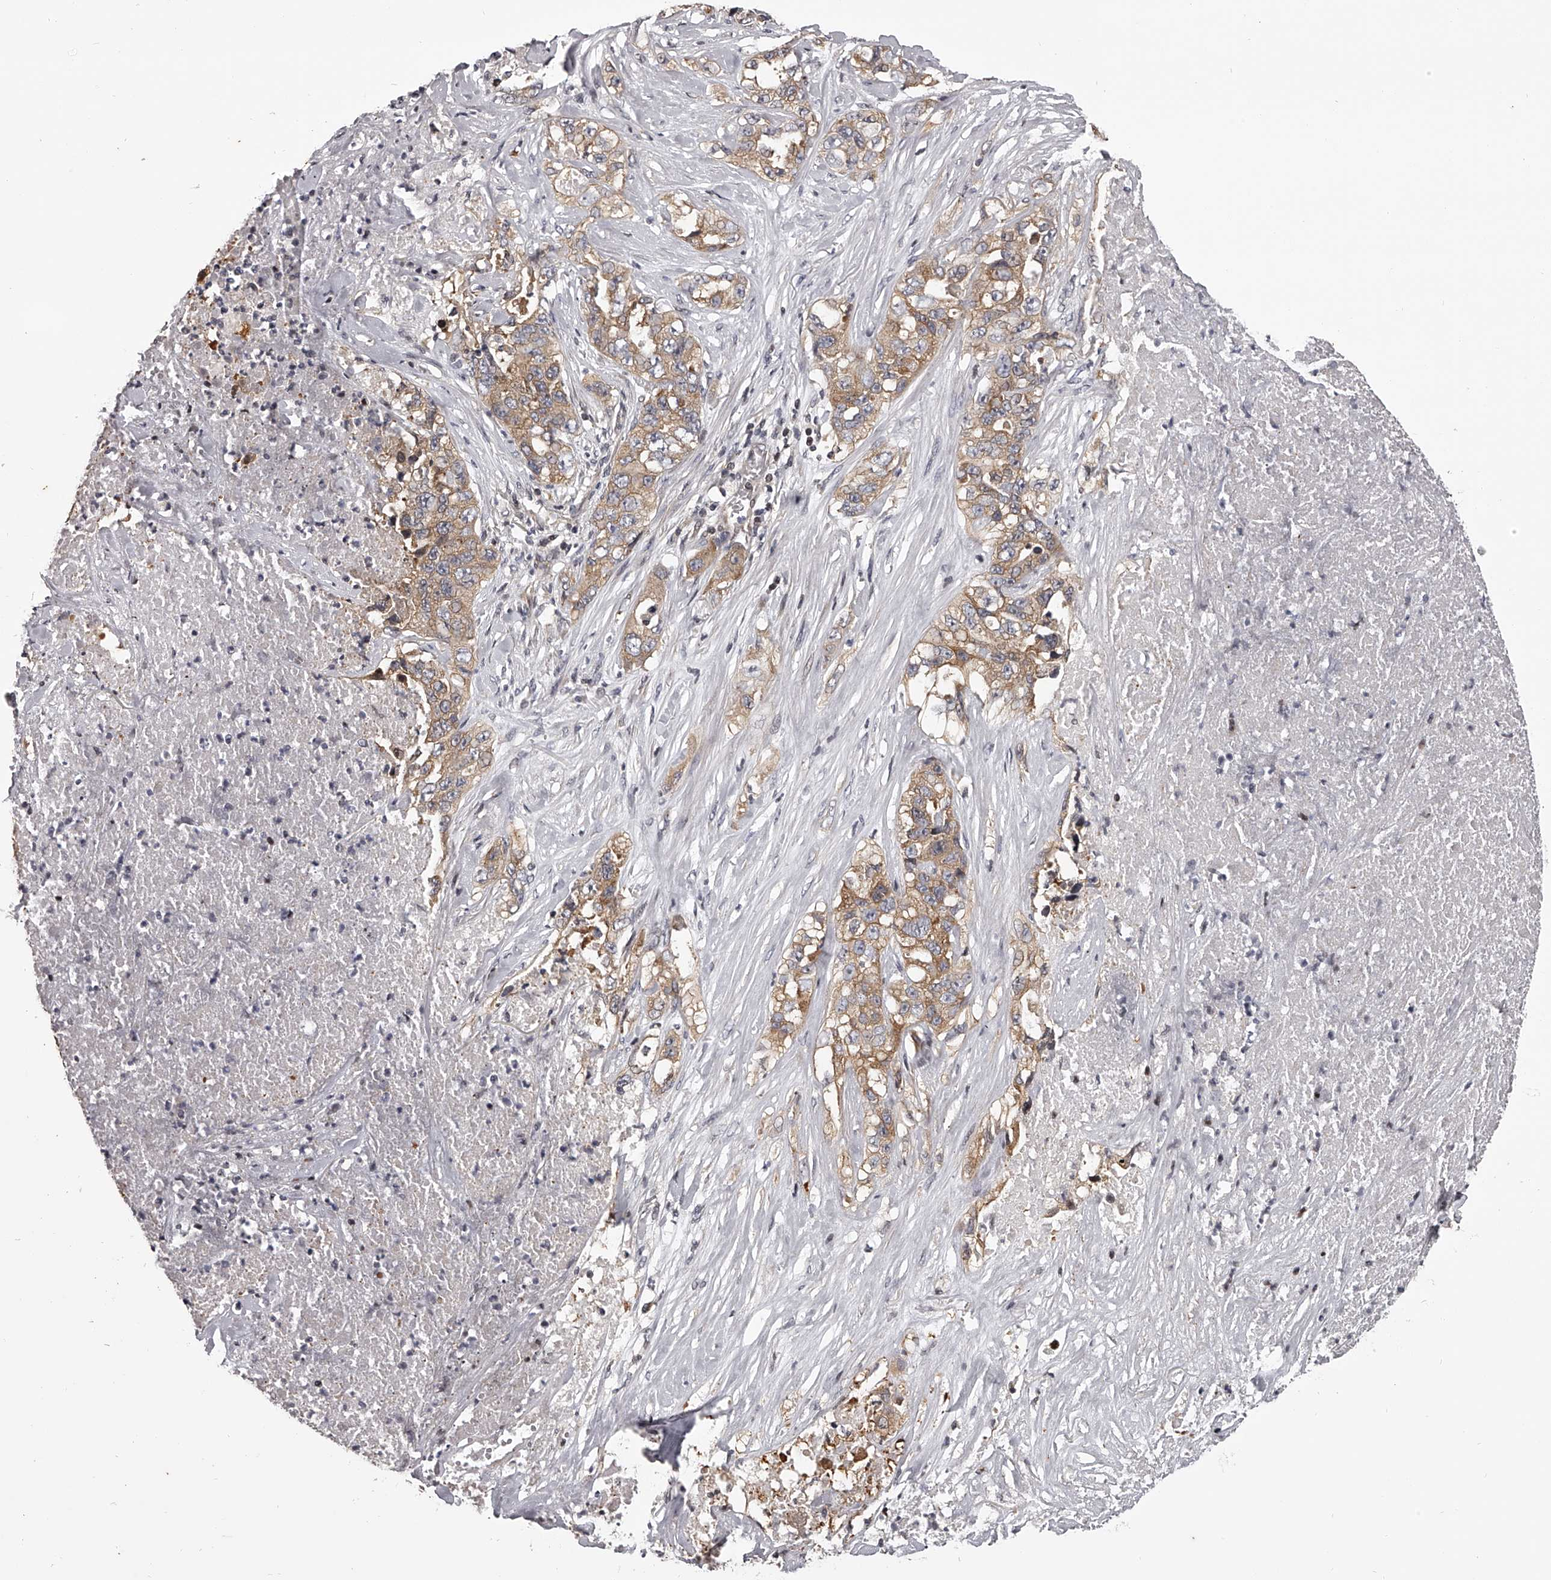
{"staining": {"intensity": "moderate", "quantity": ">75%", "location": "cytoplasmic/membranous"}, "tissue": "lung cancer", "cell_type": "Tumor cells", "image_type": "cancer", "snomed": [{"axis": "morphology", "description": "Adenocarcinoma, NOS"}, {"axis": "topography", "description": "Lung"}], "caption": "This photomicrograph demonstrates IHC staining of human lung adenocarcinoma, with medium moderate cytoplasmic/membranous positivity in about >75% of tumor cells.", "gene": "PFDN2", "patient": {"sex": "female", "age": 51}}